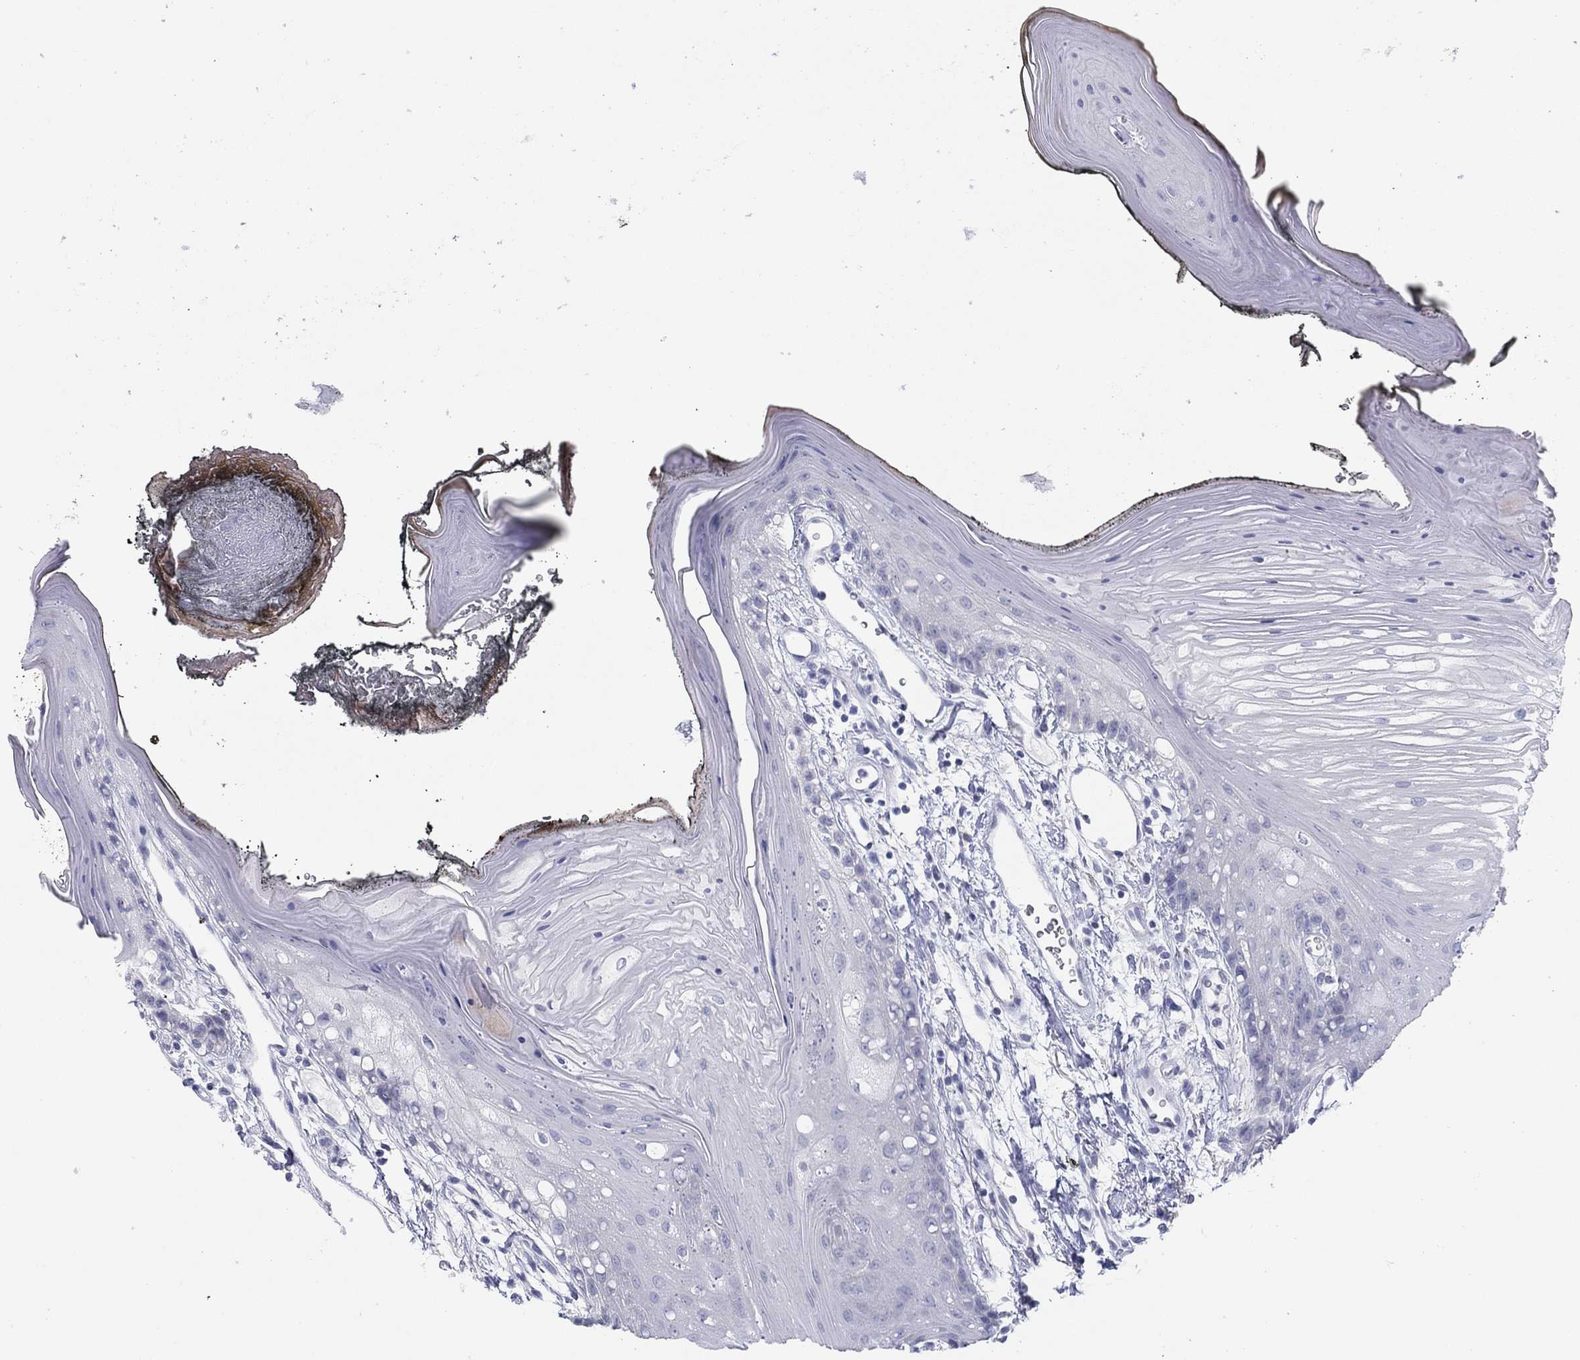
{"staining": {"intensity": "negative", "quantity": "none", "location": "none"}, "tissue": "oral mucosa", "cell_type": "Squamous epithelial cells", "image_type": "normal", "snomed": [{"axis": "morphology", "description": "Normal tissue, NOS"}, {"axis": "morphology", "description": "Squamous cell carcinoma, NOS"}, {"axis": "topography", "description": "Oral tissue"}, {"axis": "topography", "description": "Head-Neck"}], "caption": "The immunohistochemistry (IHC) histopathology image has no significant expression in squamous epithelial cells of oral mucosa.", "gene": "CPNE6", "patient": {"sex": "male", "age": 65}}